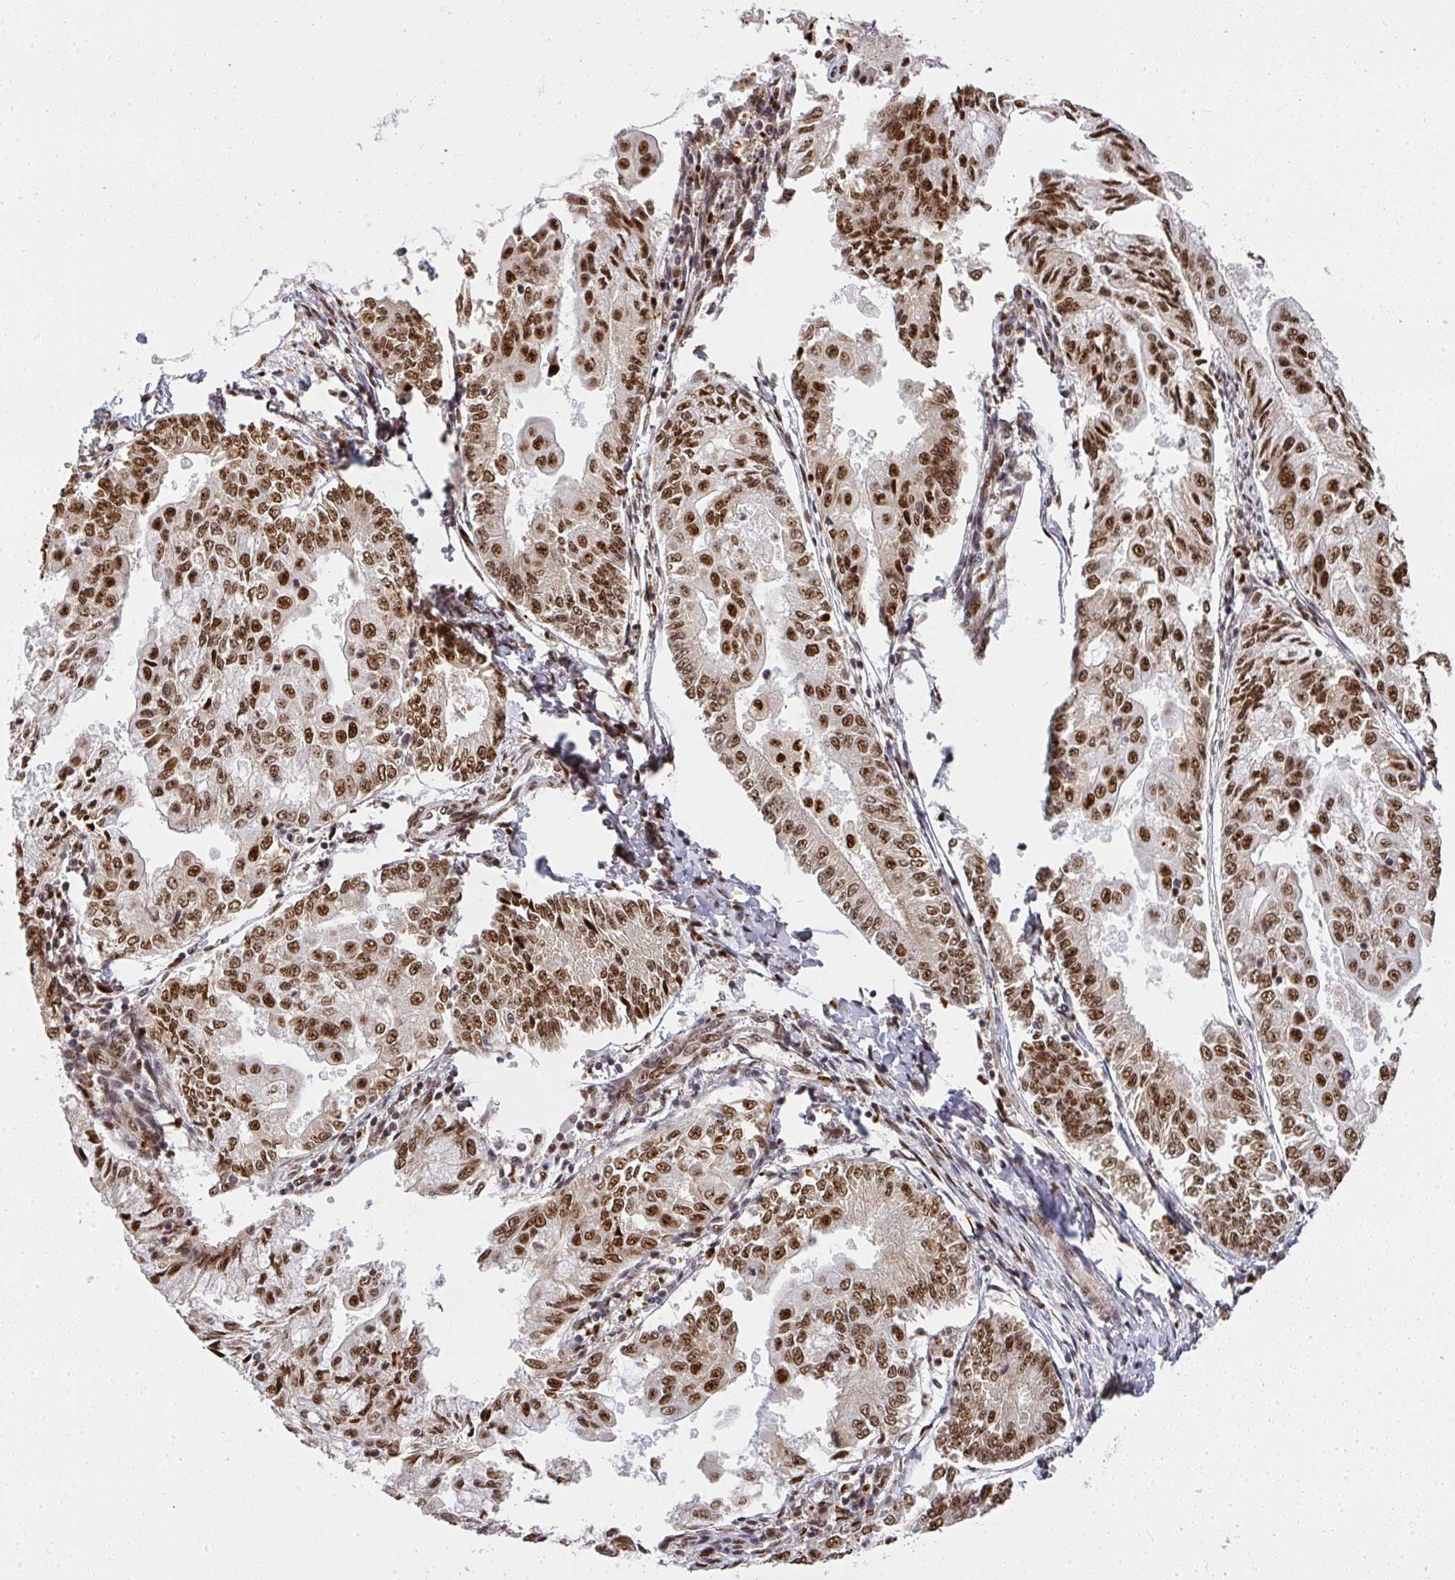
{"staining": {"intensity": "moderate", "quantity": ">75%", "location": "nuclear"}, "tissue": "endometrial cancer", "cell_type": "Tumor cells", "image_type": "cancer", "snomed": [{"axis": "morphology", "description": "Adenocarcinoma, NOS"}, {"axis": "topography", "description": "Endometrium"}], "caption": "High-magnification brightfield microscopy of endometrial cancer (adenocarcinoma) stained with DAB (3,3'-diaminobenzidine) (brown) and counterstained with hematoxylin (blue). tumor cells exhibit moderate nuclear staining is present in approximately>75% of cells. (Brightfield microscopy of DAB IHC at high magnification).", "gene": "U2AF1", "patient": {"sex": "female", "age": 68}}